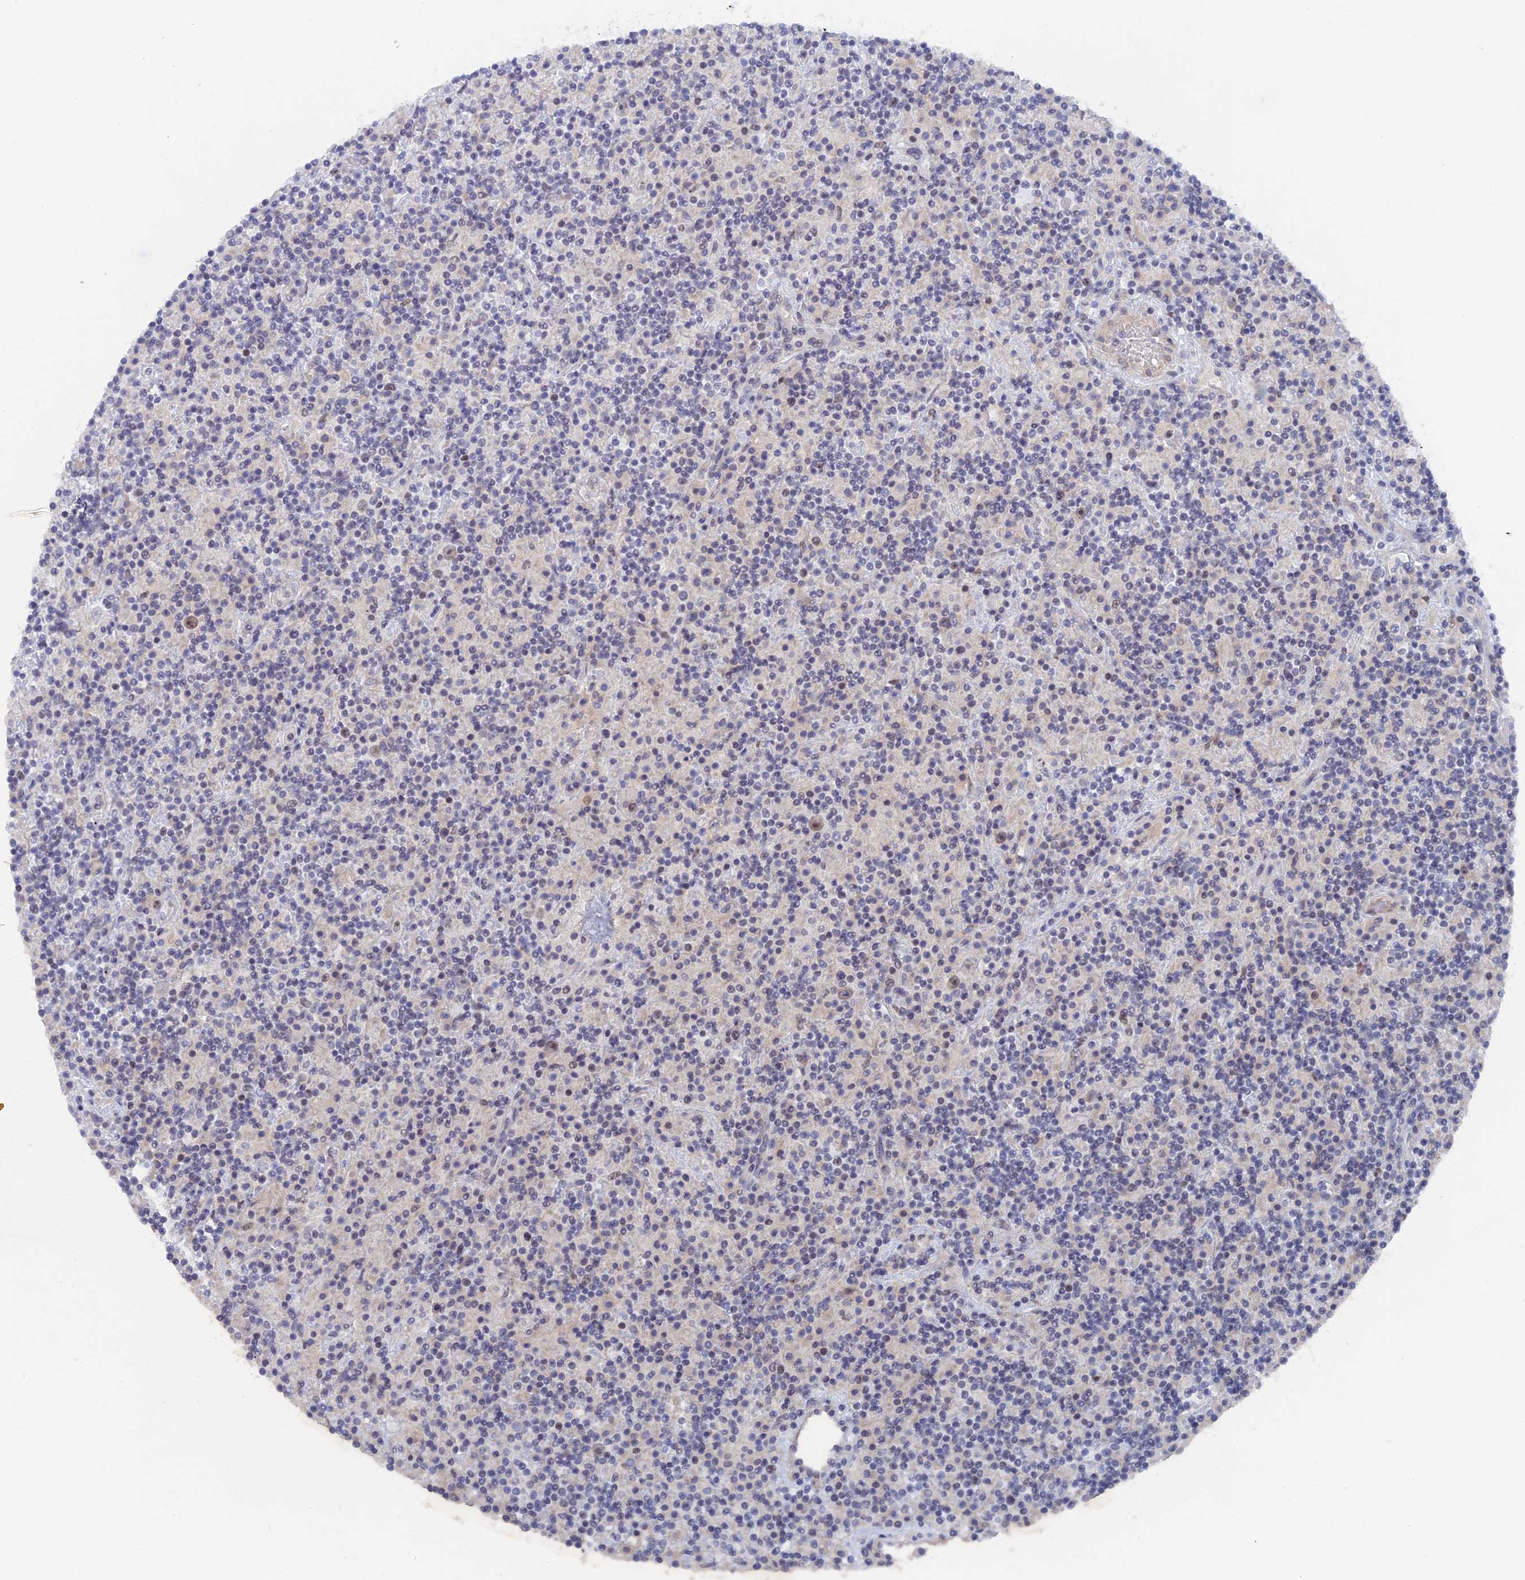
{"staining": {"intensity": "weak", "quantity": ">75%", "location": "nuclear"}, "tissue": "lymphoma", "cell_type": "Tumor cells", "image_type": "cancer", "snomed": [{"axis": "morphology", "description": "Hodgkin's disease, NOS"}, {"axis": "topography", "description": "Lymph node"}], "caption": "Protein positivity by immunohistochemistry (IHC) displays weak nuclear expression in approximately >75% of tumor cells in Hodgkin's disease.", "gene": "BRD2", "patient": {"sex": "male", "age": 70}}